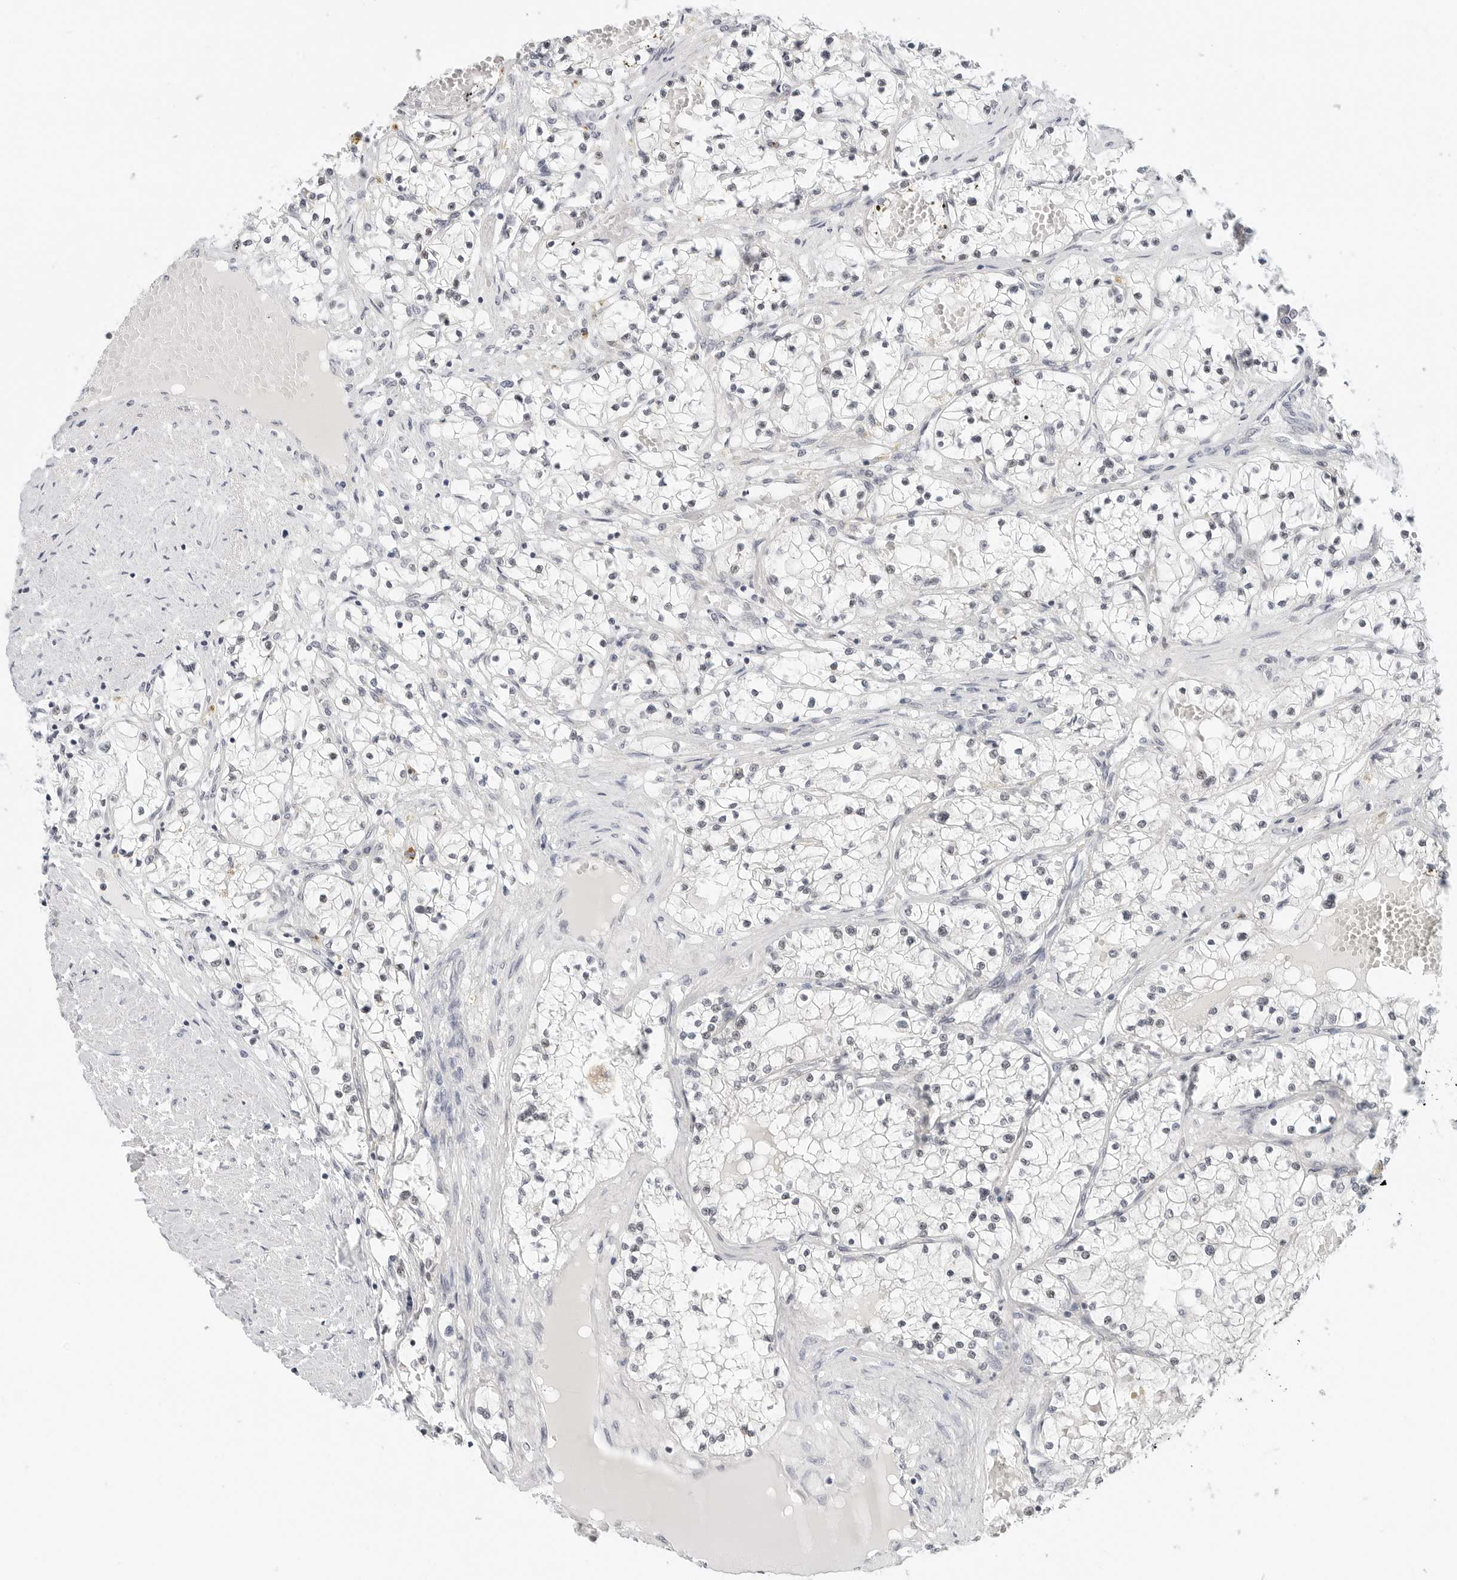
{"staining": {"intensity": "negative", "quantity": "none", "location": "none"}, "tissue": "renal cancer", "cell_type": "Tumor cells", "image_type": "cancer", "snomed": [{"axis": "morphology", "description": "Normal tissue, NOS"}, {"axis": "morphology", "description": "Adenocarcinoma, NOS"}, {"axis": "topography", "description": "Kidney"}], "caption": "This is an immunohistochemistry (IHC) photomicrograph of human renal adenocarcinoma. There is no positivity in tumor cells.", "gene": "TSEN2", "patient": {"sex": "male", "age": 68}}